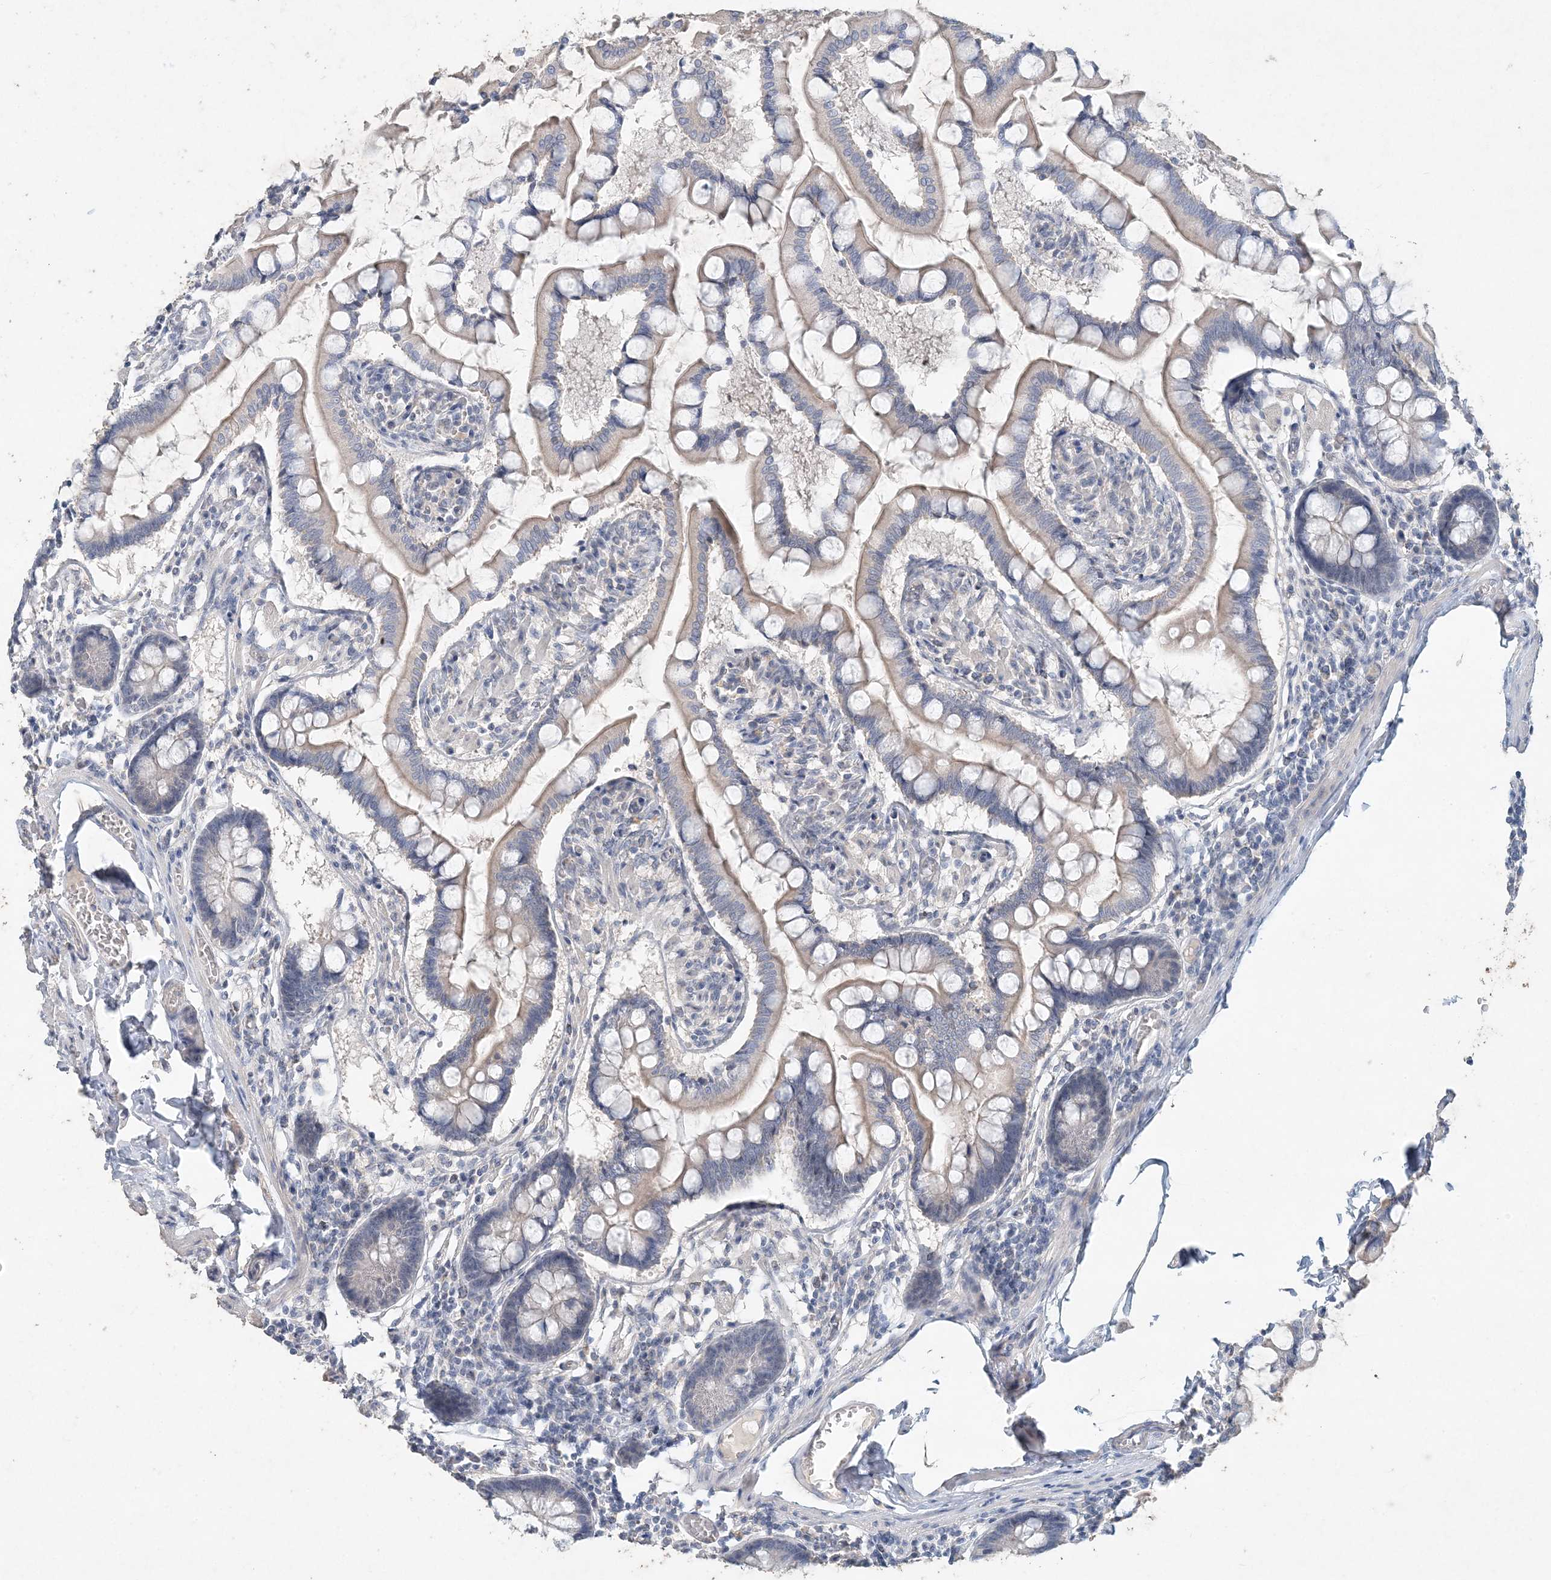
{"staining": {"intensity": "moderate", "quantity": "25%-75%", "location": "cytoplasmic/membranous"}, "tissue": "small intestine", "cell_type": "Glandular cells", "image_type": "normal", "snomed": [{"axis": "morphology", "description": "Normal tissue, NOS"}, {"axis": "topography", "description": "Small intestine"}], "caption": "Immunohistochemical staining of benign human small intestine shows medium levels of moderate cytoplasmic/membranous positivity in about 25%-75% of glandular cells.", "gene": "DNAH5", "patient": {"sex": "male", "age": 41}}